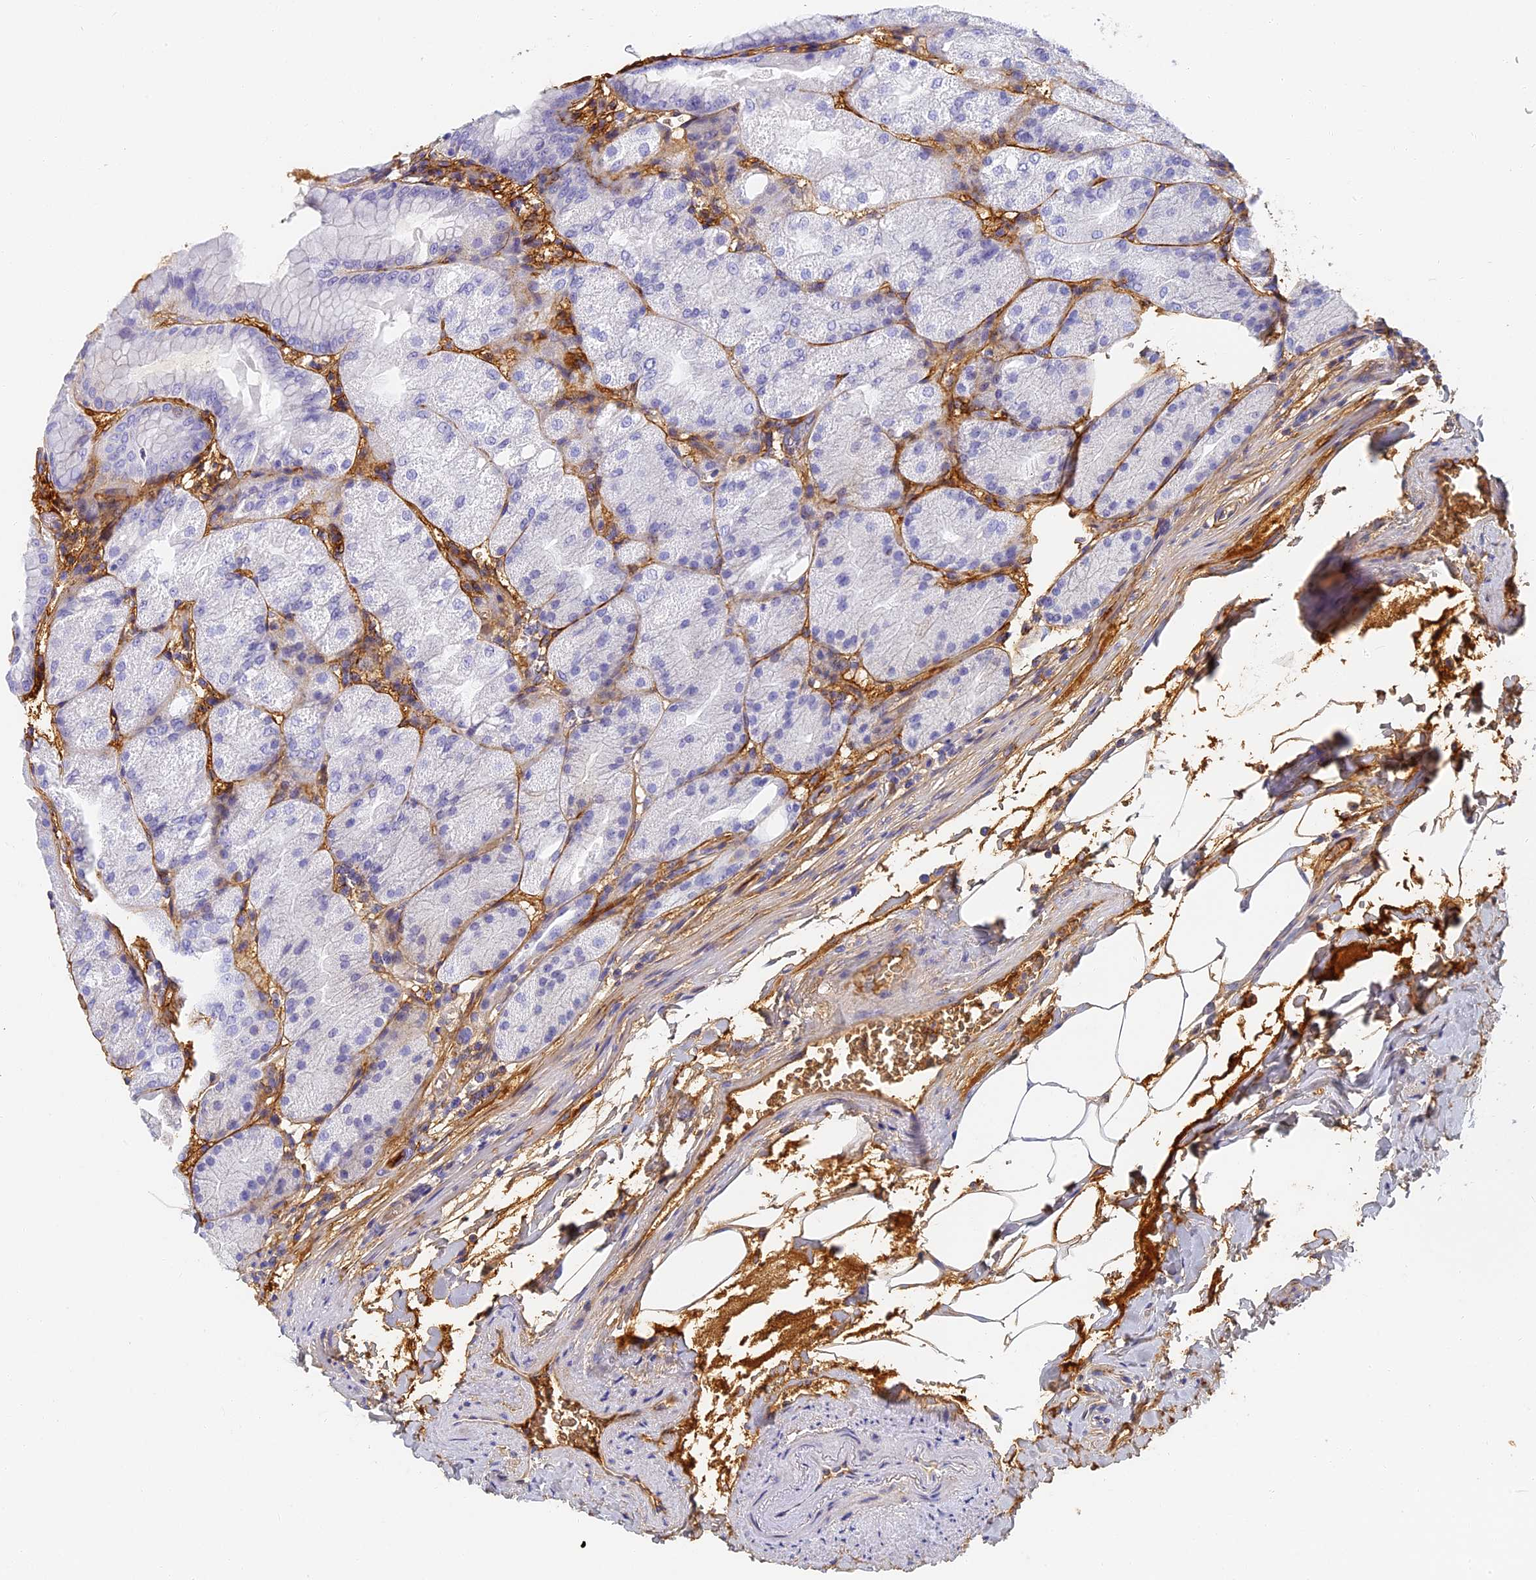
{"staining": {"intensity": "negative", "quantity": "none", "location": "none"}, "tissue": "stomach", "cell_type": "Glandular cells", "image_type": "normal", "snomed": [{"axis": "morphology", "description": "Normal tissue, NOS"}, {"axis": "topography", "description": "Stomach, upper"}, {"axis": "topography", "description": "Stomach, lower"}], "caption": "Immunohistochemistry (IHC) micrograph of unremarkable stomach stained for a protein (brown), which exhibits no positivity in glandular cells. (DAB IHC with hematoxylin counter stain).", "gene": "ITIH1", "patient": {"sex": "male", "age": 62}}